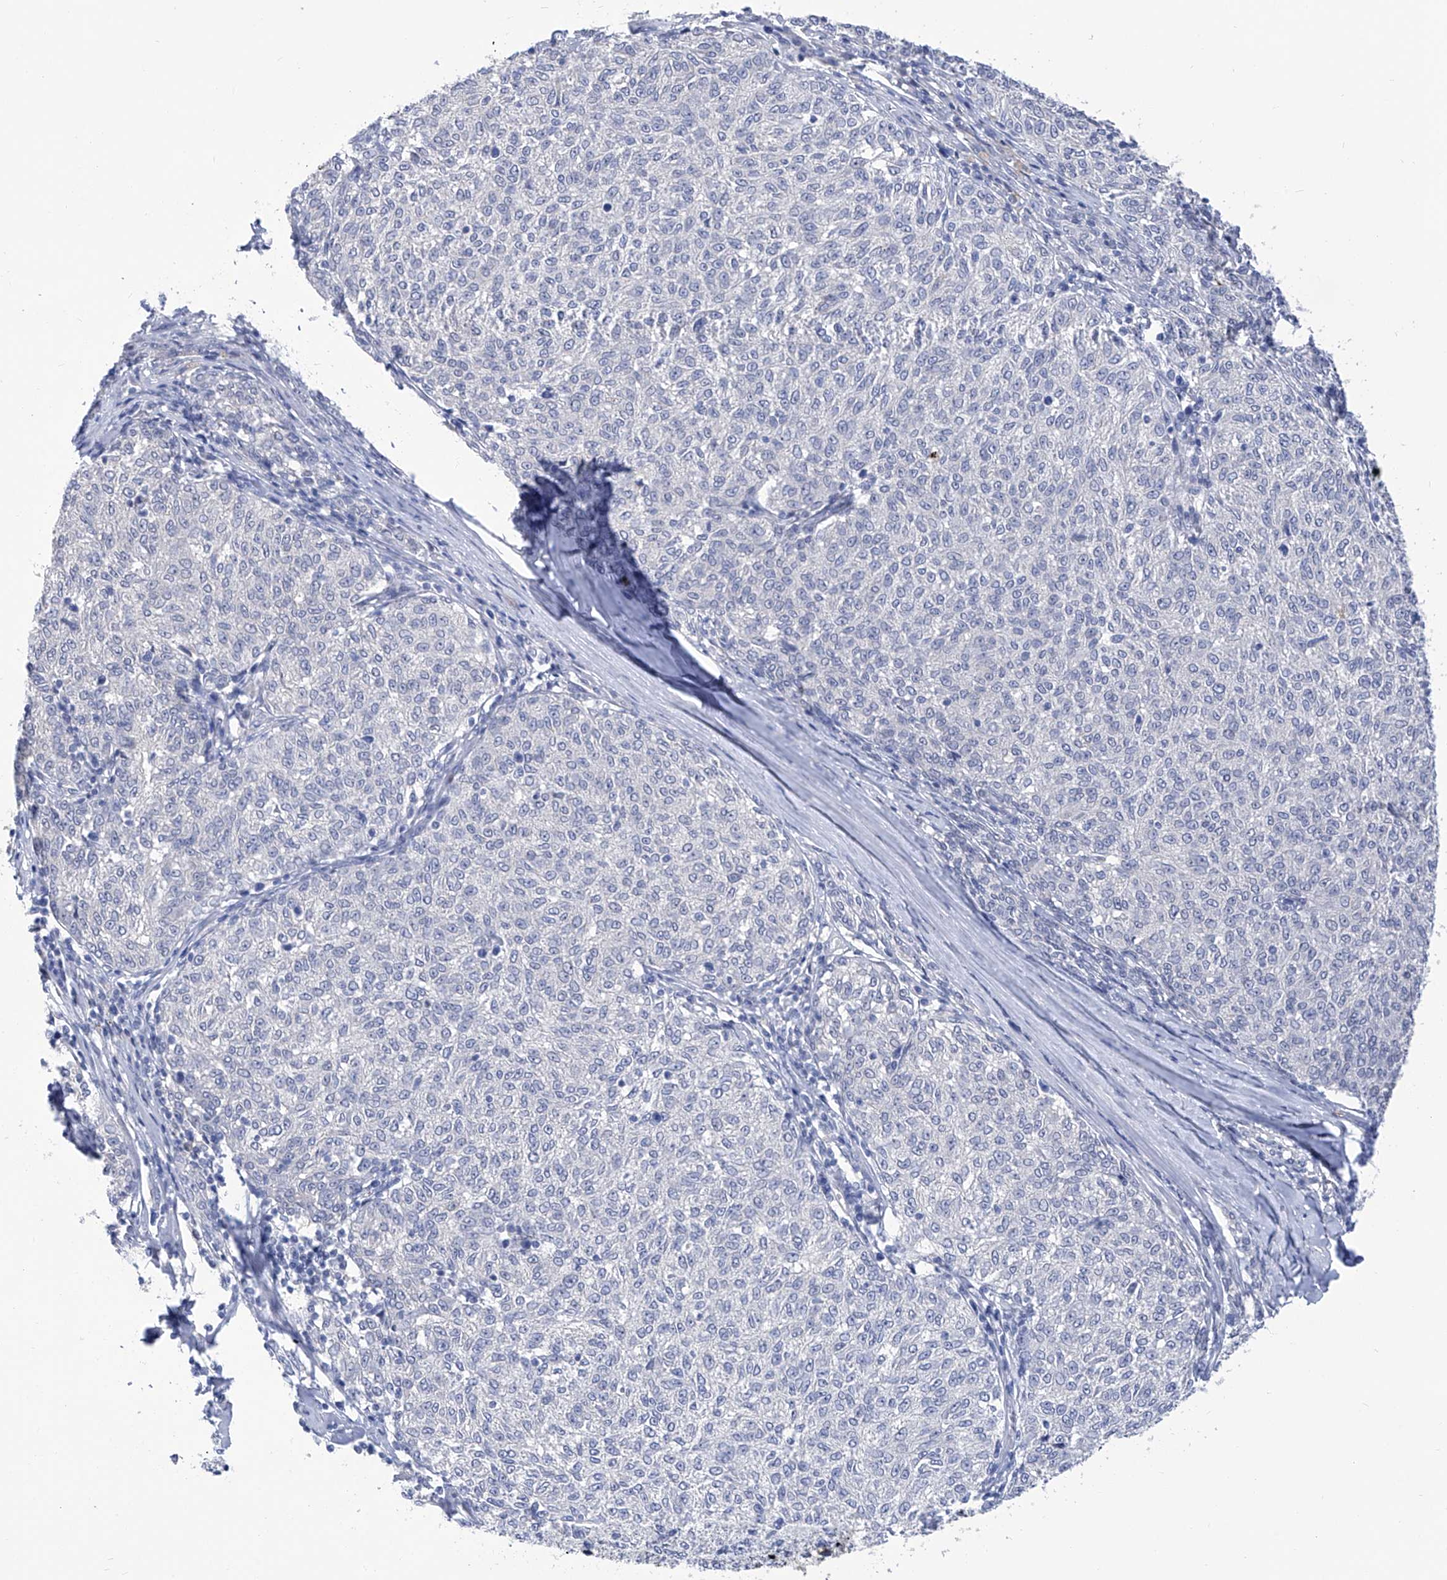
{"staining": {"intensity": "weak", "quantity": "<25%", "location": "nuclear"}, "tissue": "melanoma", "cell_type": "Tumor cells", "image_type": "cancer", "snomed": [{"axis": "morphology", "description": "Malignant melanoma, NOS"}, {"axis": "topography", "description": "Skin"}], "caption": "Immunohistochemistry micrograph of neoplastic tissue: human malignant melanoma stained with DAB exhibits no significant protein expression in tumor cells.", "gene": "PHF20", "patient": {"sex": "female", "age": 72}}